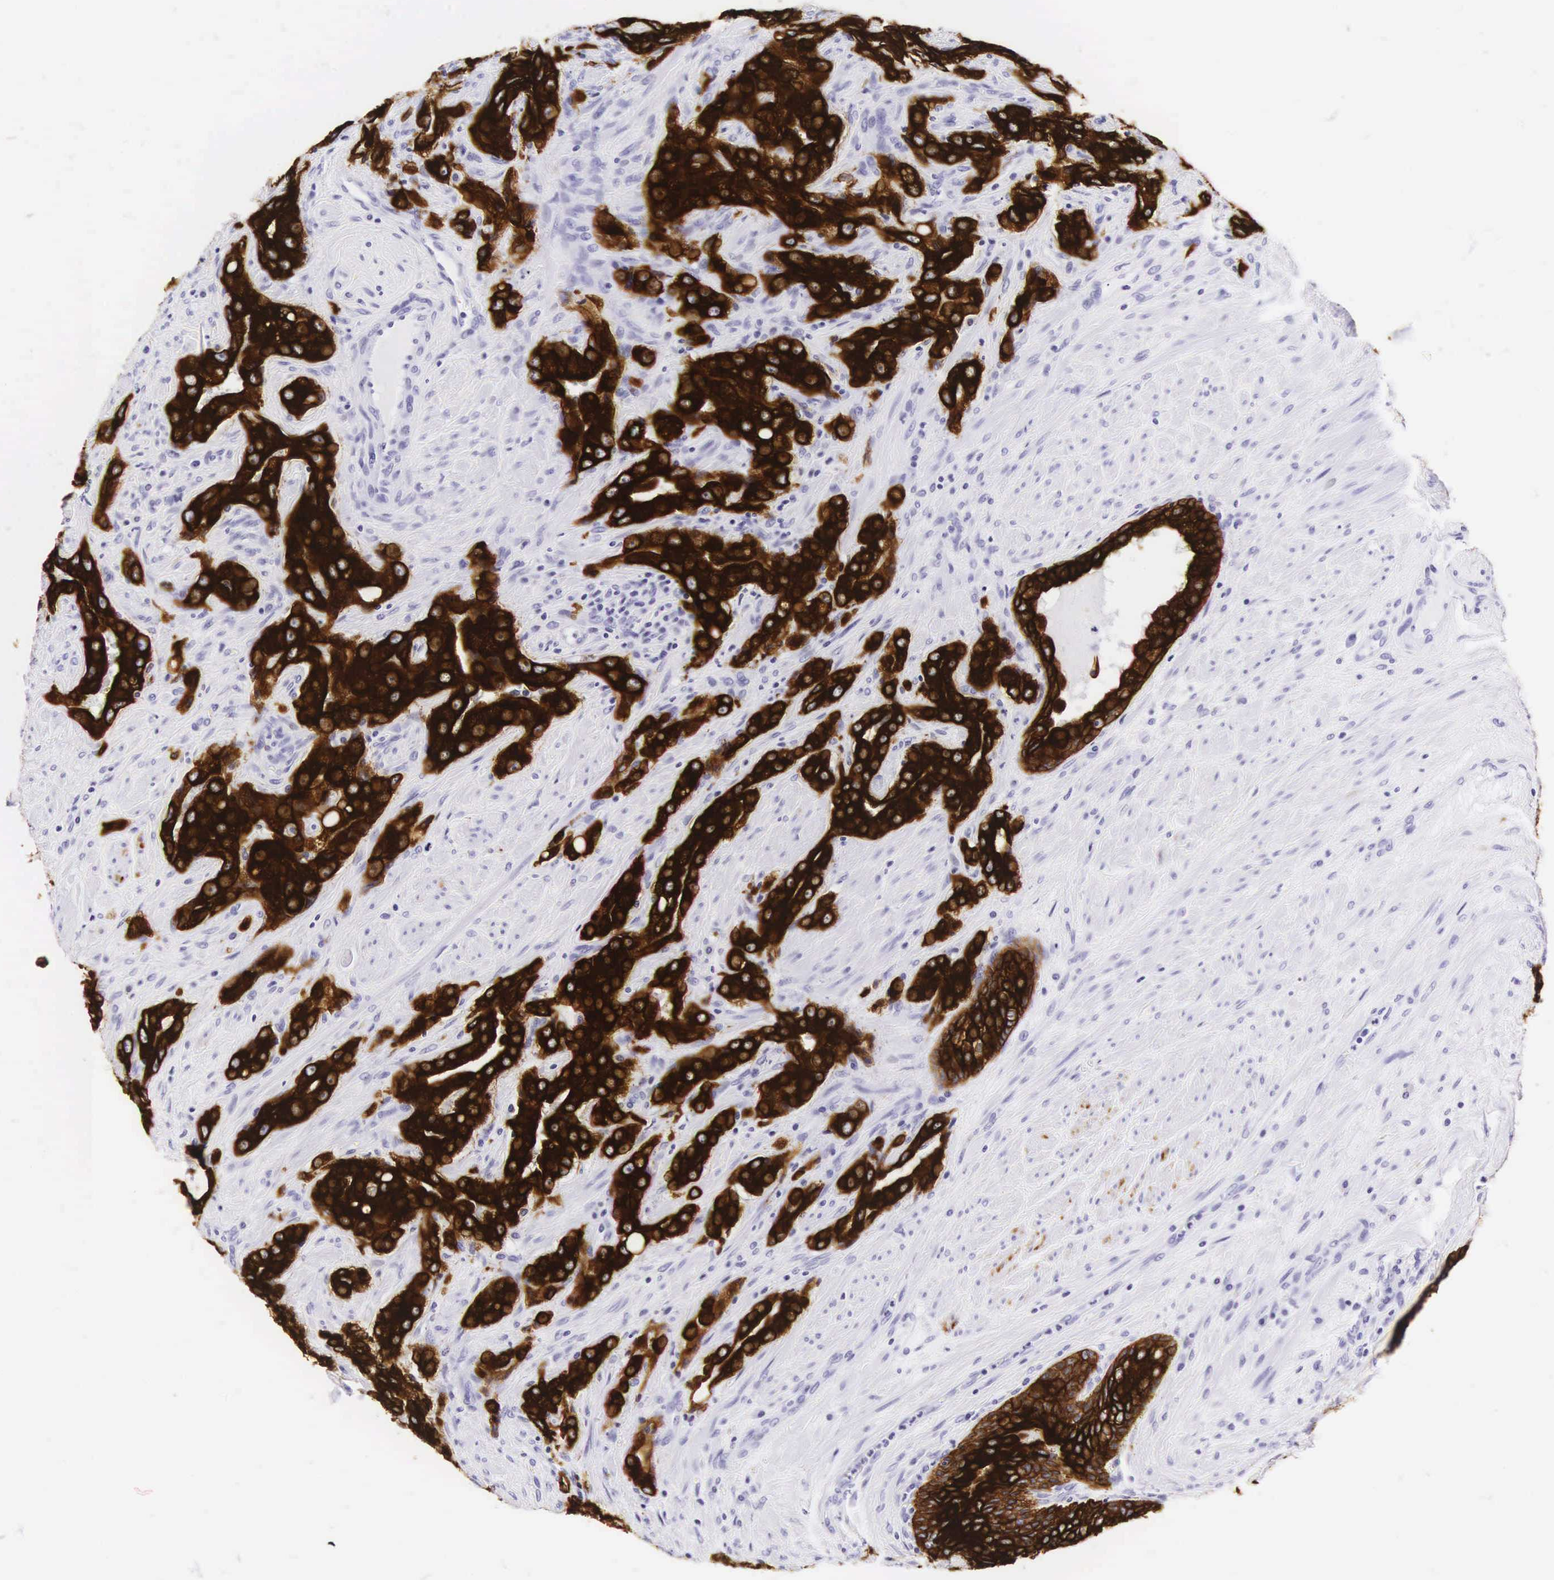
{"staining": {"intensity": "strong", "quantity": ">75%", "location": "cytoplasmic/membranous"}, "tissue": "prostate cancer", "cell_type": "Tumor cells", "image_type": "cancer", "snomed": [{"axis": "morphology", "description": "Adenocarcinoma, Medium grade"}, {"axis": "topography", "description": "Prostate"}], "caption": "Protein expression analysis of prostate cancer (medium-grade adenocarcinoma) demonstrates strong cytoplasmic/membranous staining in approximately >75% of tumor cells. Using DAB (3,3'-diaminobenzidine) (brown) and hematoxylin (blue) stains, captured at high magnification using brightfield microscopy.", "gene": "KRT18", "patient": {"sex": "male", "age": 72}}